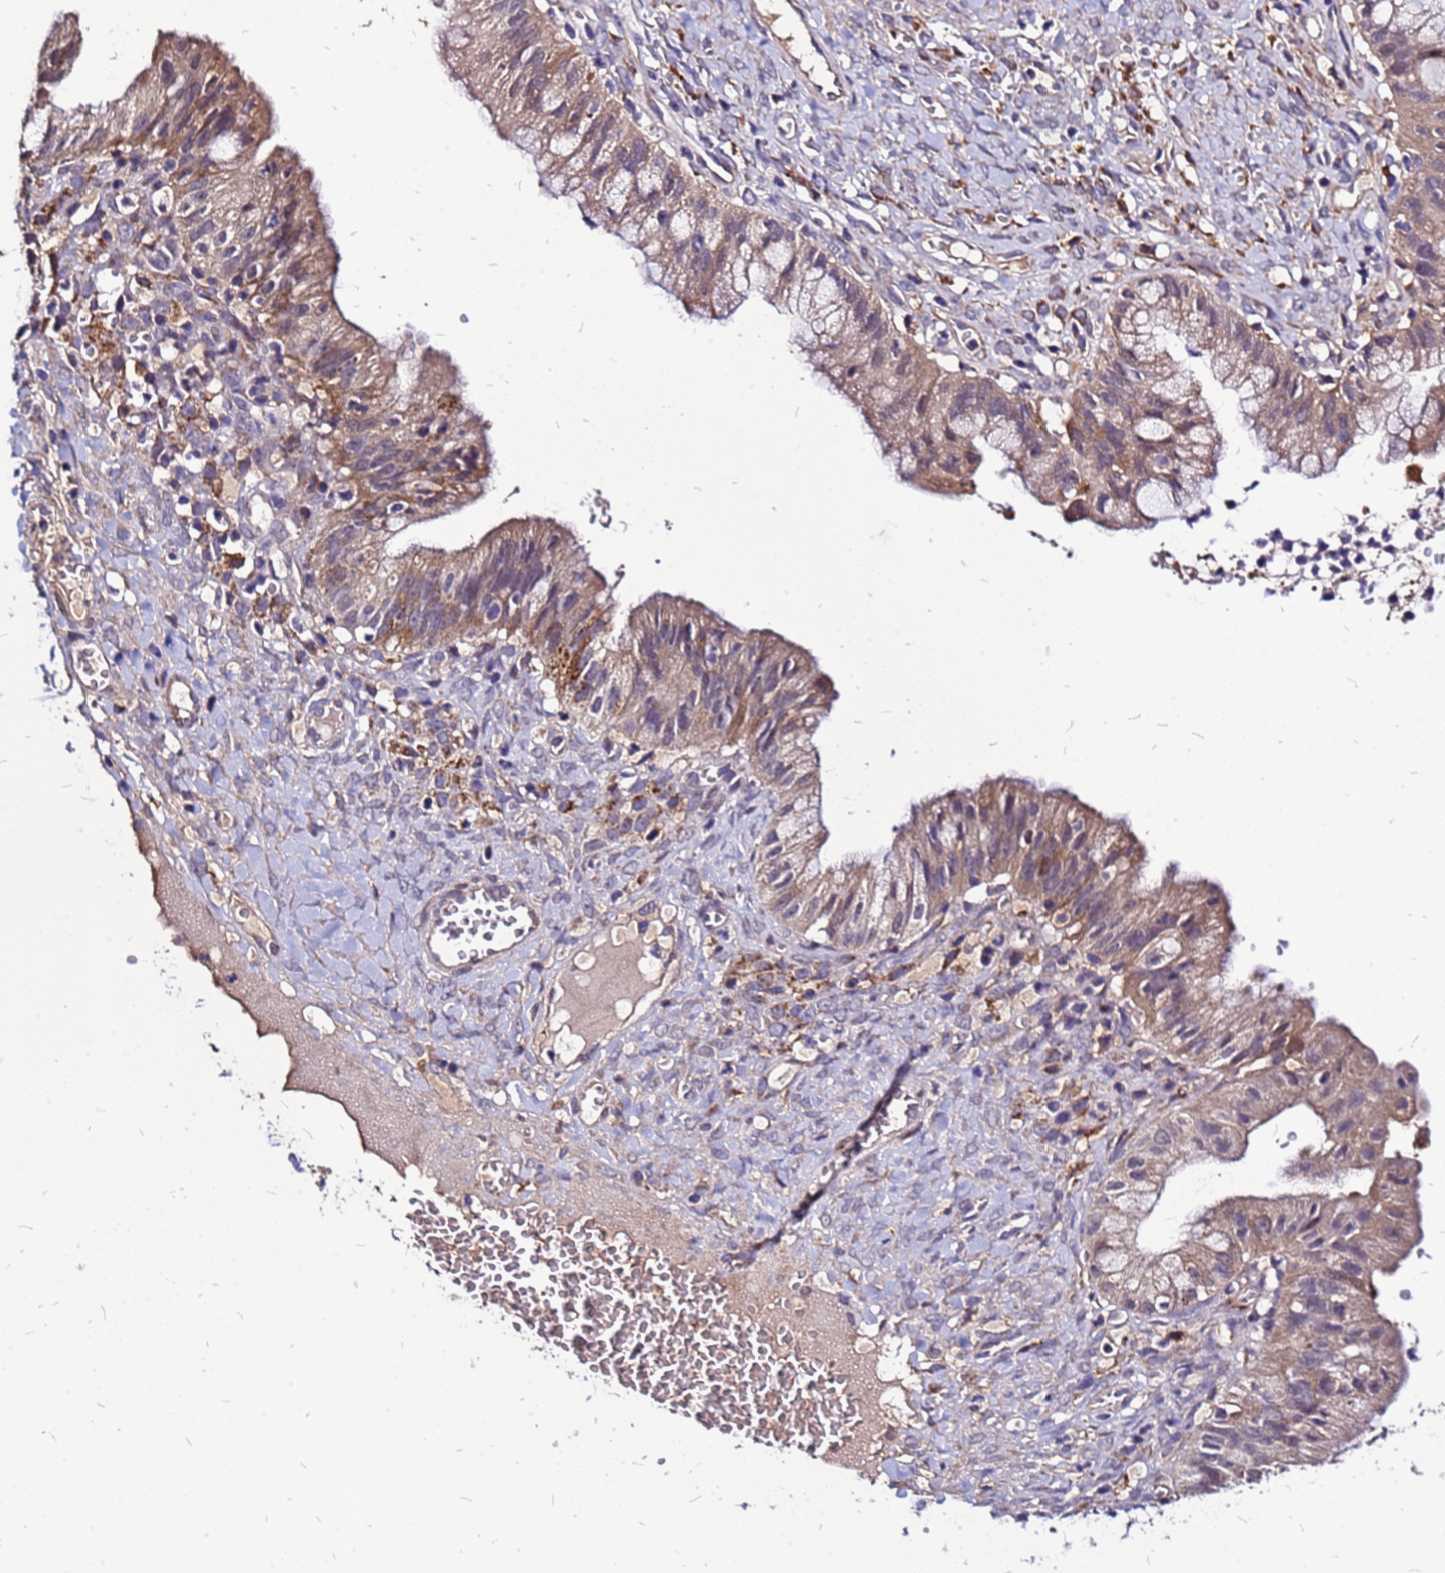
{"staining": {"intensity": "weak", "quantity": "25%-75%", "location": "cytoplasmic/membranous"}, "tissue": "ovarian cancer", "cell_type": "Tumor cells", "image_type": "cancer", "snomed": [{"axis": "morphology", "description": "Cystadenocarcinoma, mucinous, NOS"}, {"axis": "topography", "description": "Ovary"}], "caption": "Tumor cells reveal low levels of weak cytoplasmic/membranous staining in approximately 25%-75% of cells in human ovarian cancer (mucinous cystadenocarcinoma). The staining is performed using DAB brown chromogen to label protein expression. The nuclei are counter-stained blue using hematoxylin.", "gene": "ARHGEF5", "patient": {"sex": "female", "age": 70}}